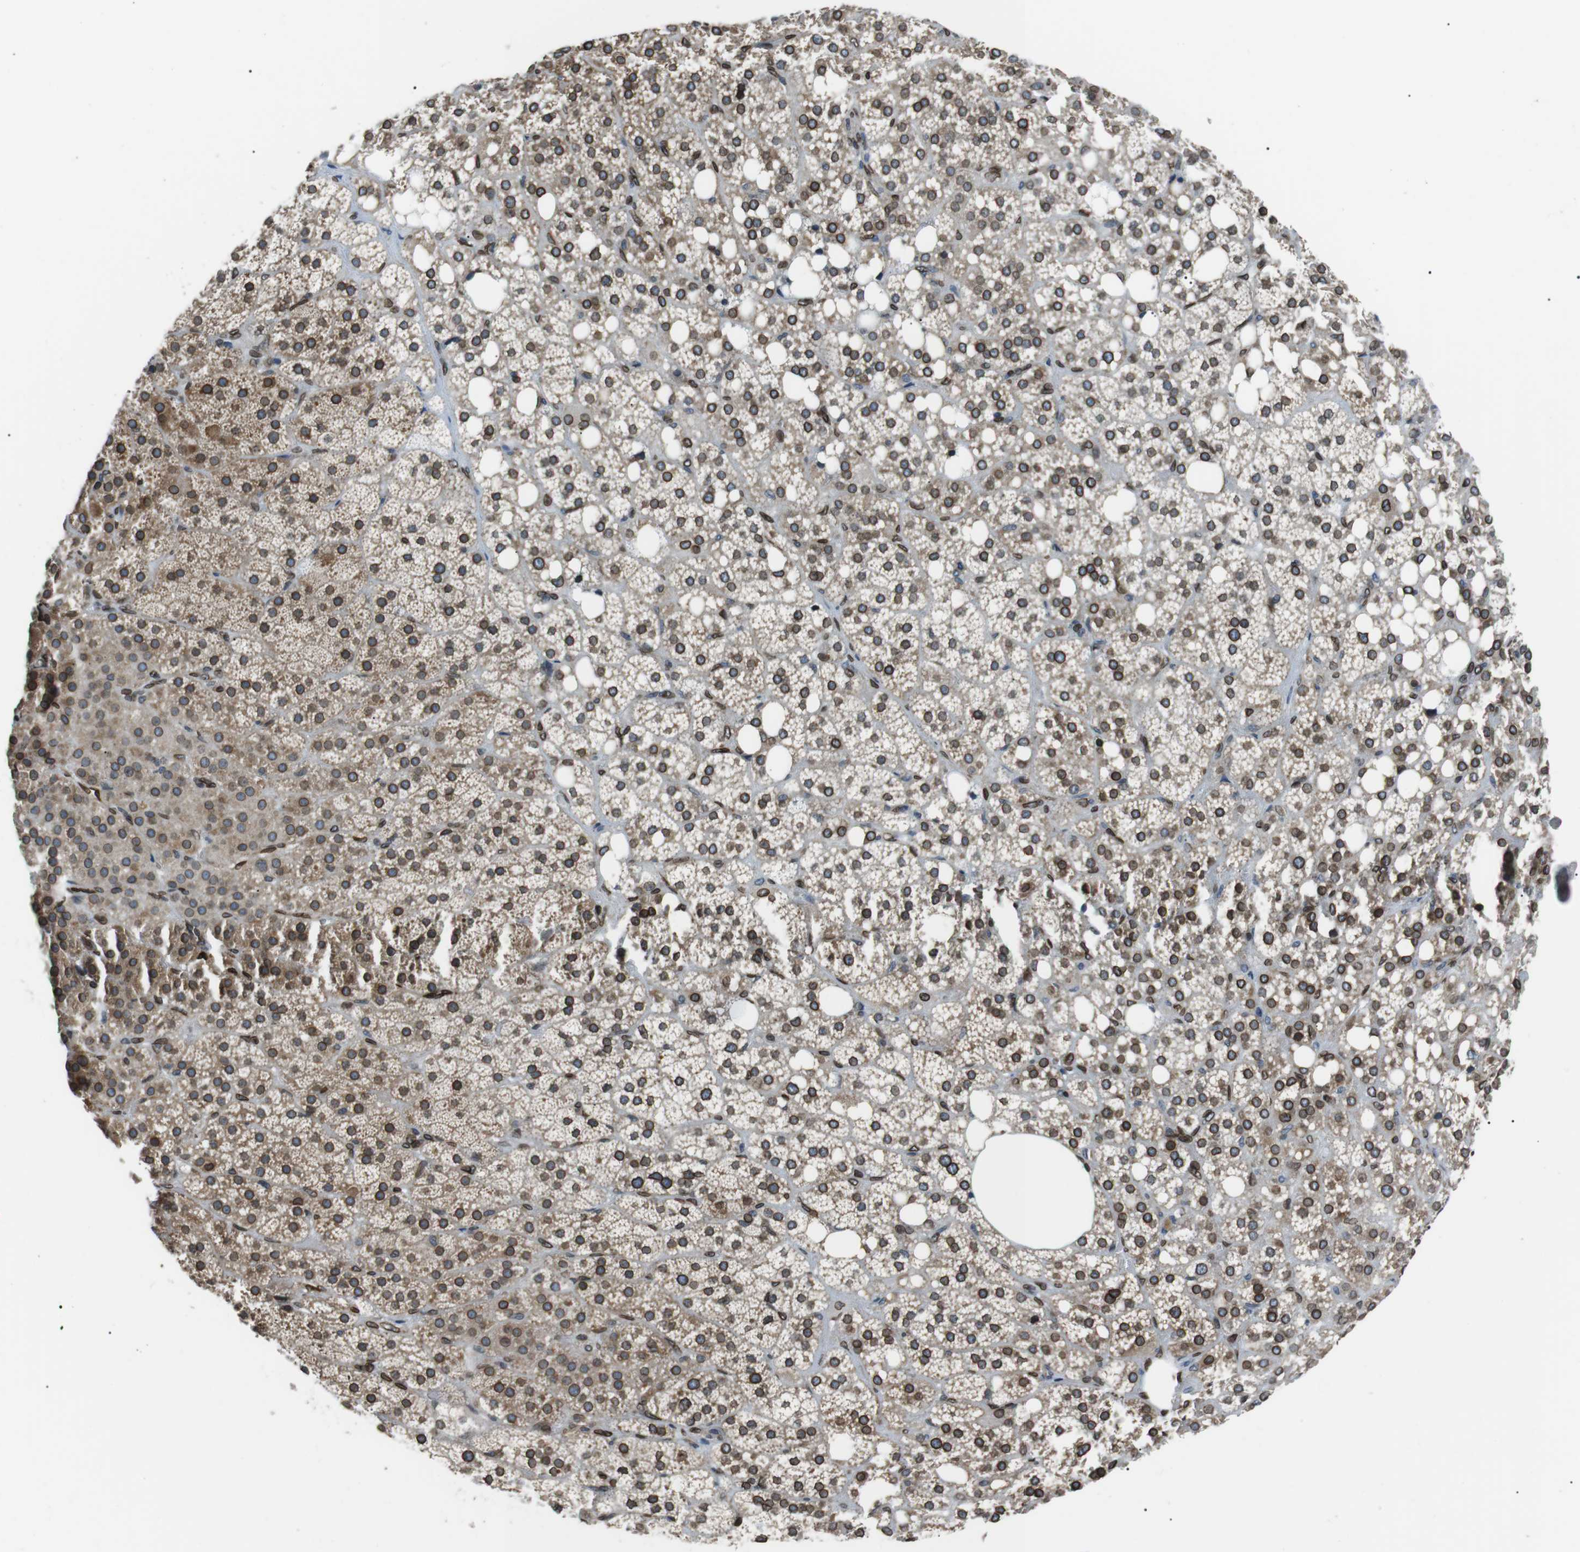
{"staining": {"intensity": "strong", "quantity": ">75%", "location": "cytoplasmic/membranous,nuclear"}, "tissue": "adrenal gland", "cell_type": "Glandular cells", "image_type": "normal", "snomed": [{"axis": "morphology", "description": "Normal tissue, NOS"}, {"axis": "topography", "description": "Adrenal gland"}], "caption": "Immunohistochemical staining of unremarkable adrenal gland exhibits high levels of strong cytoplasmic/membranous,nuclear staining in about >75% of glandular cells. The staining was performed using DAB (3,3'-diaminobenzidine), with brown indicating positive protein expression. Nuclei are stained blue with hematoxylin.", "gene": "TMX4", "patient": {"sex": "female", "age": 59}}